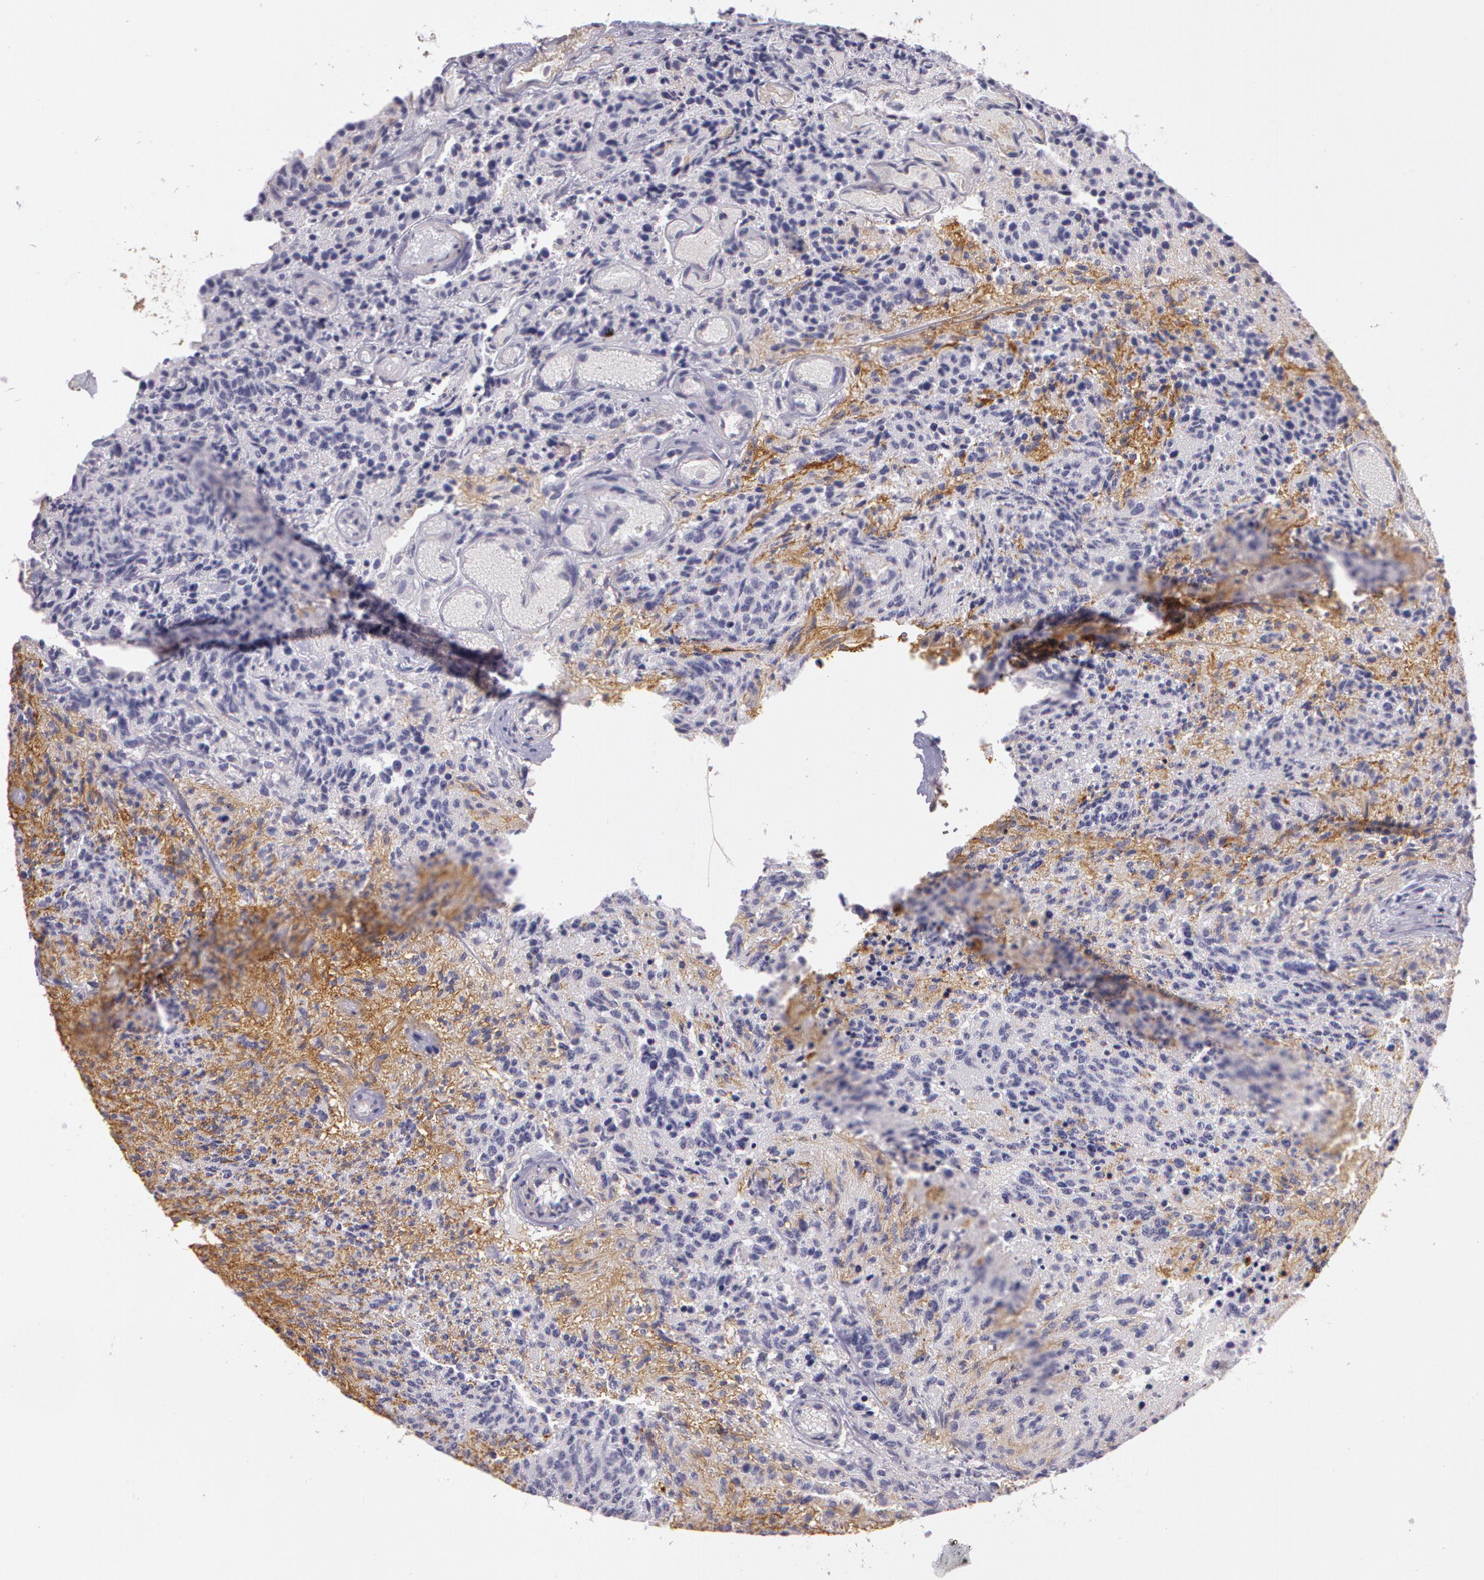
{"staining": {"intensity": "negative", "quantity": "none", "location": "none"}, "tissue": "glioma", "cell_type": "Tumor cells", "image_type": "cancer", "snomed": [{"axis": "morphology", "description": "Glioma, malignant, High grade"}, {"axis": "topography", "description": "Brain"}], "caption": "A high-resolution histopathology image shows immunohistochemistry (IHC) staining of glioma, which shows no significant staining in tumor cells. (DAB (3,3'-diaminobenzidine) IHC, high magnification).", "gene": "G2E3", "patient": {"sex": "male", "age": 36}}